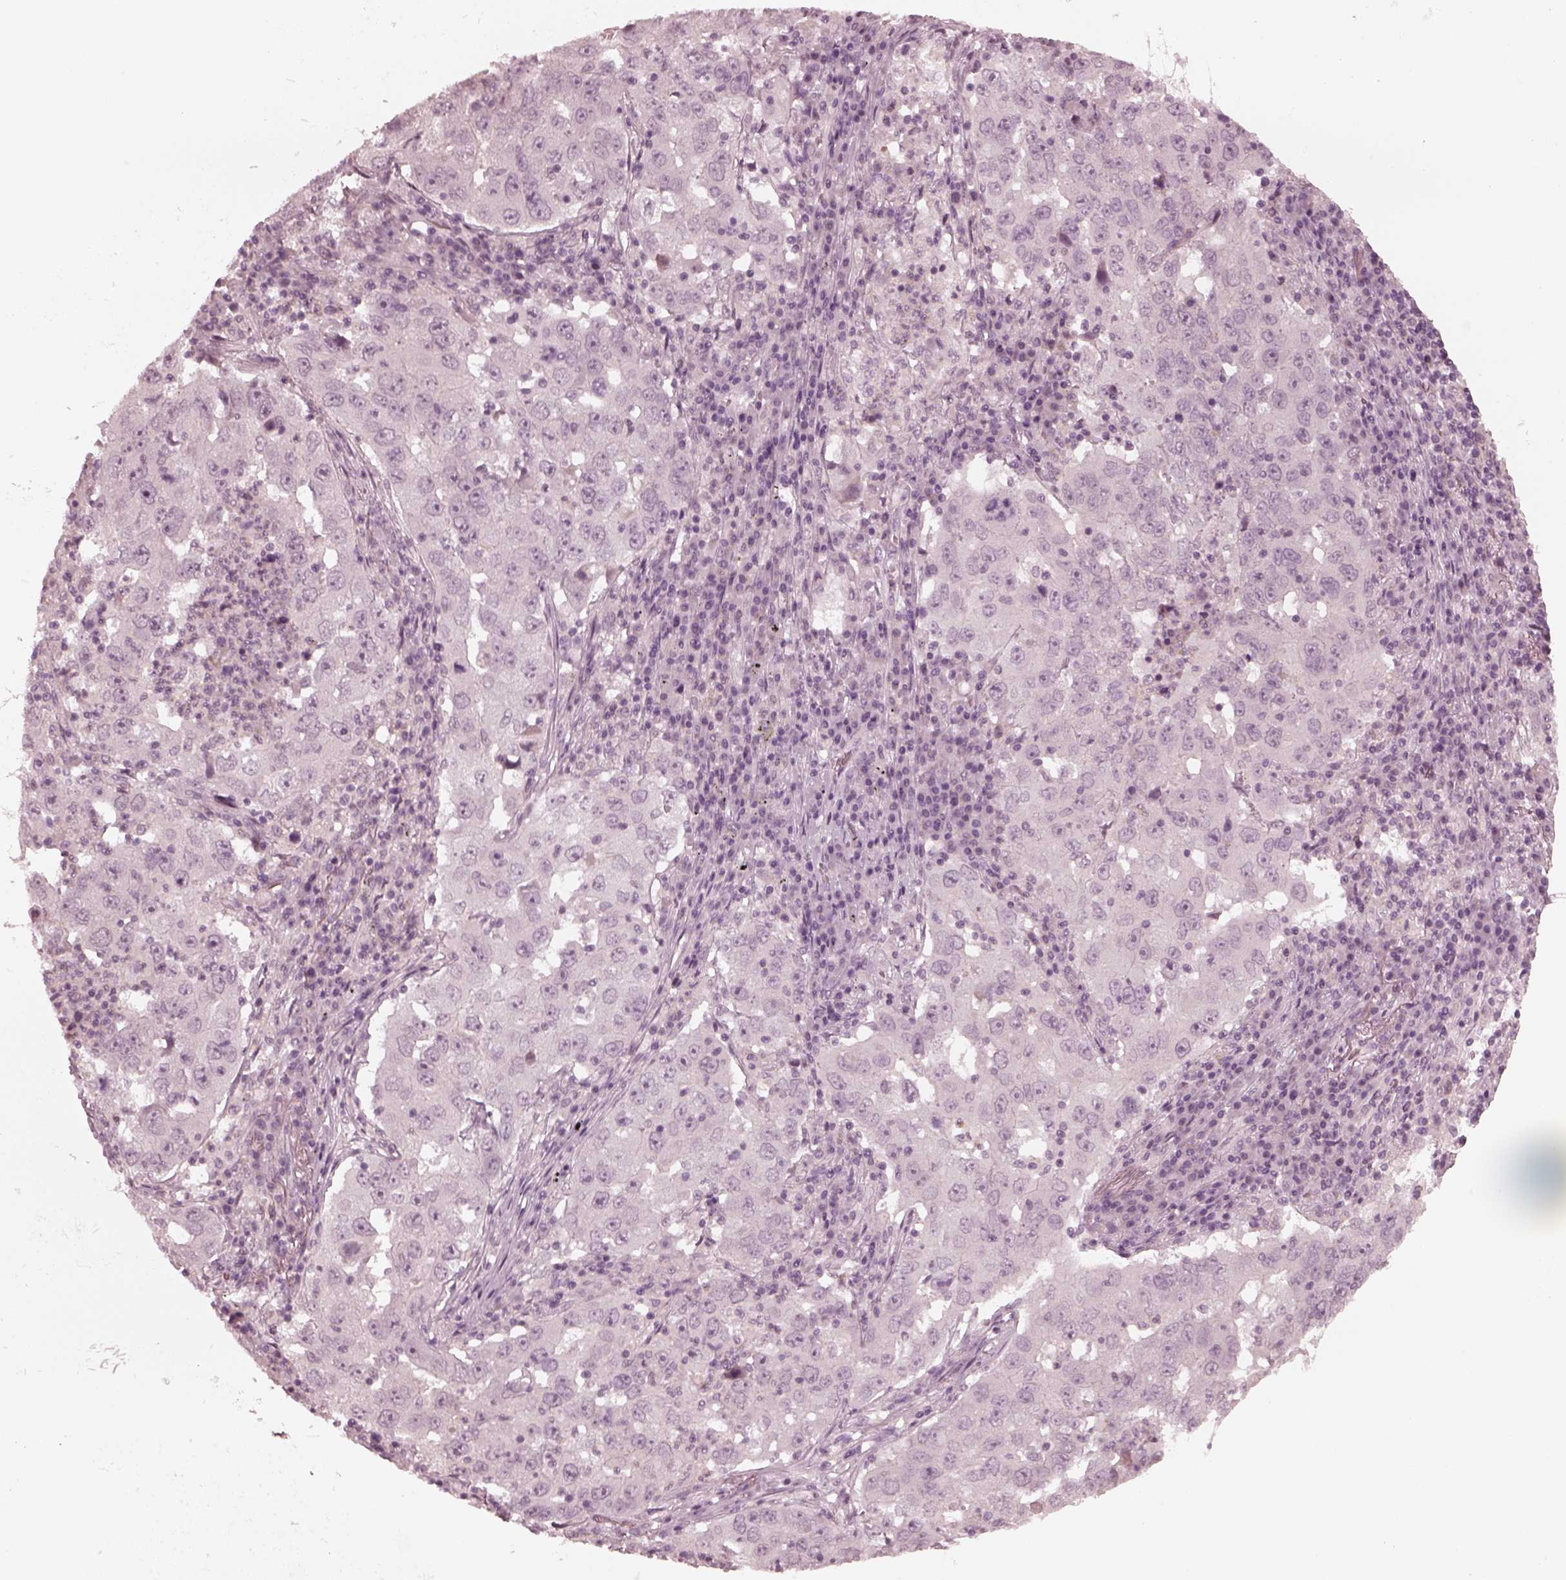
{"staining": {"intensity": "negative", "quantity": "none", "location": "none"}, "tissue": "lung cancer", "cell_type": "Tumor cells", "image_type": "cancer", "snomed": [{"axis": "morphology", "description": "Adenocarcinoma, NOS"}, {"axis": "topography", "description": "Lung"}], "caption": "This is an immunohistochemistry (IHC) photomicrograph of human adenocarcinoma (lung). There is no expression in tumor cells.", "gene": "CCDC170", "patient": {"sex": "male", "age": 73}}